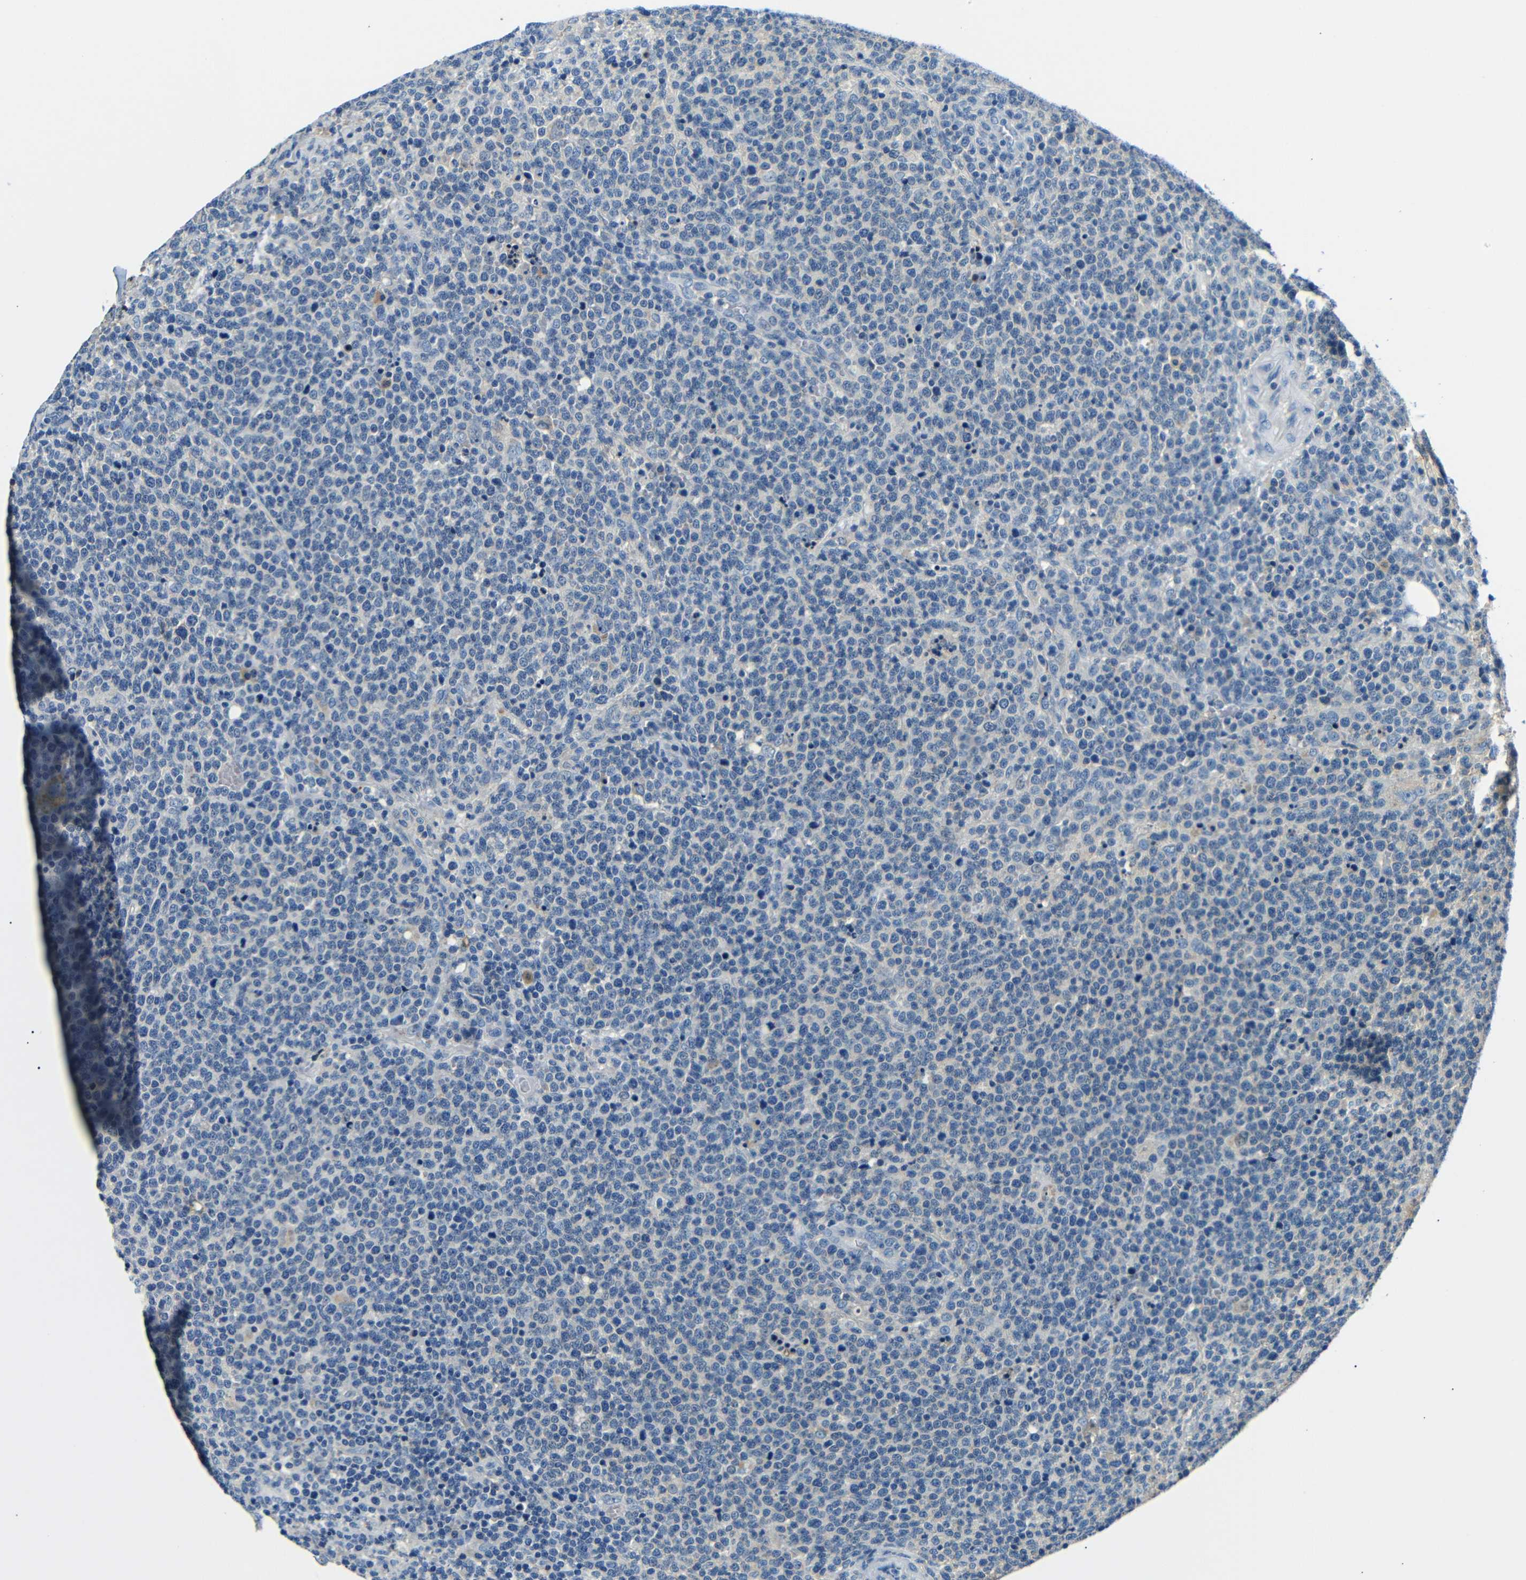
{"staining": {"intensity": "negative", "quantity": "none", "location": "none"}, "tissue": "lymphoma", "cell_type": "Tumor cells", "image_type": "cancer", "snomed": [{"axis": "morphology", "description": "Malignant lymphoma, non-Hodgkin's type, High grade"}, {"axis": "topography", "description": "Lymph node"}], "caption": "This is an immunohistochemistry photomicrograph of human high-grade malignant lymphoma, non-Hodgkin's type. There is no positivity in tumor cells.", "gene": "LHCGR", "patient": {"sex": "male", "age": 61}}